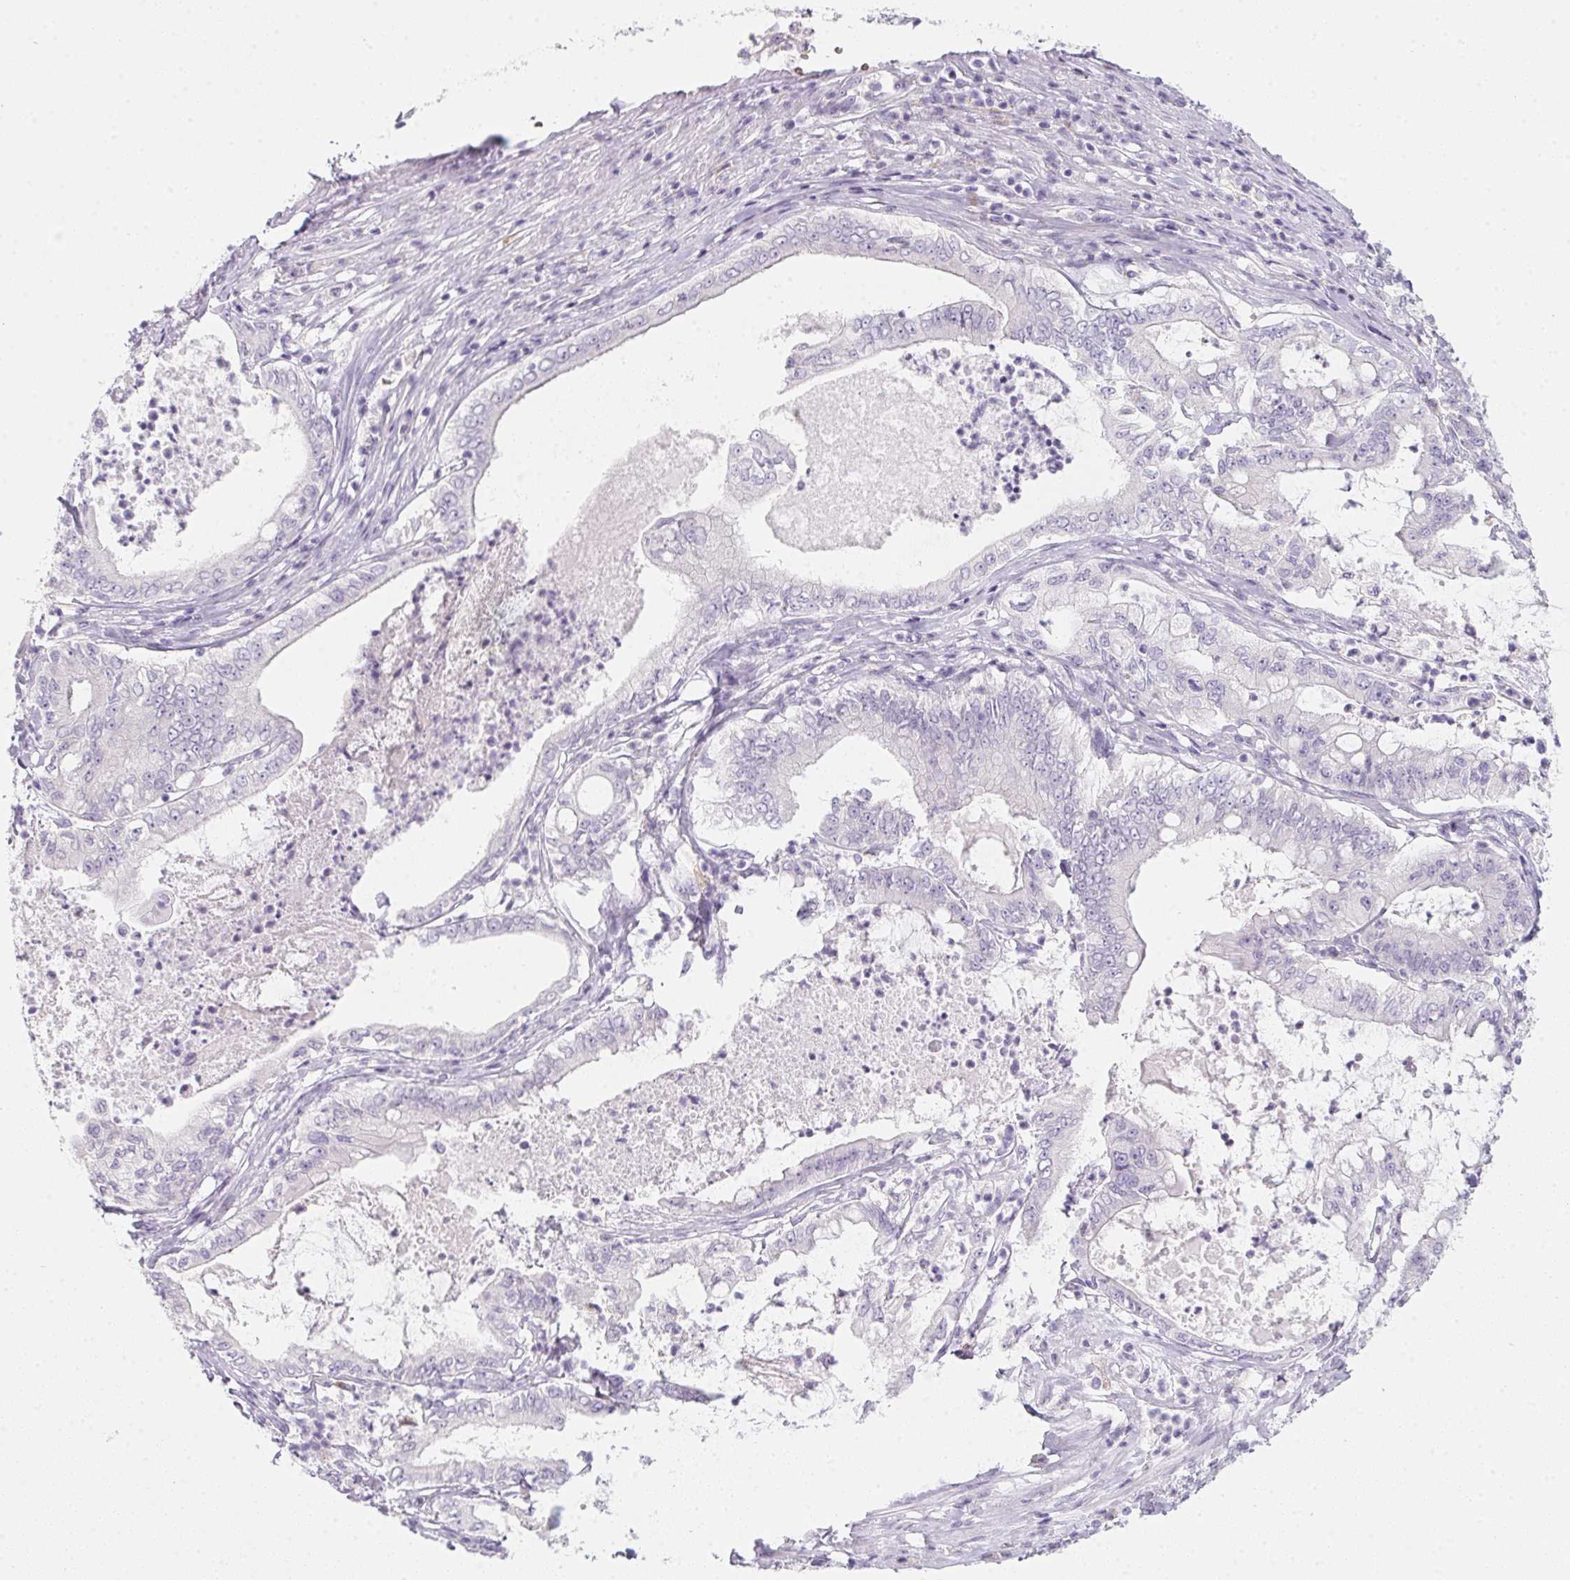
{"staining": {"intensity": "negative", "quantity": "none", "location": "none"}, "tissue": "pancreatic cancer", "cell_type": "Tumor cells", "image_type": "cancer", "snomed": [{"axis": "morphology", "description": "Adenocarcinoma, NOS"}, {"axis": "topography", "description": "Pancreas"}], "caption": "Human pancreatic adenocarcinoma stained for a protein using immunohistochemistry exhibits no expression in tumor cells.", "gene": "DCD", "patient": {"sex": "male", "age": 71}}